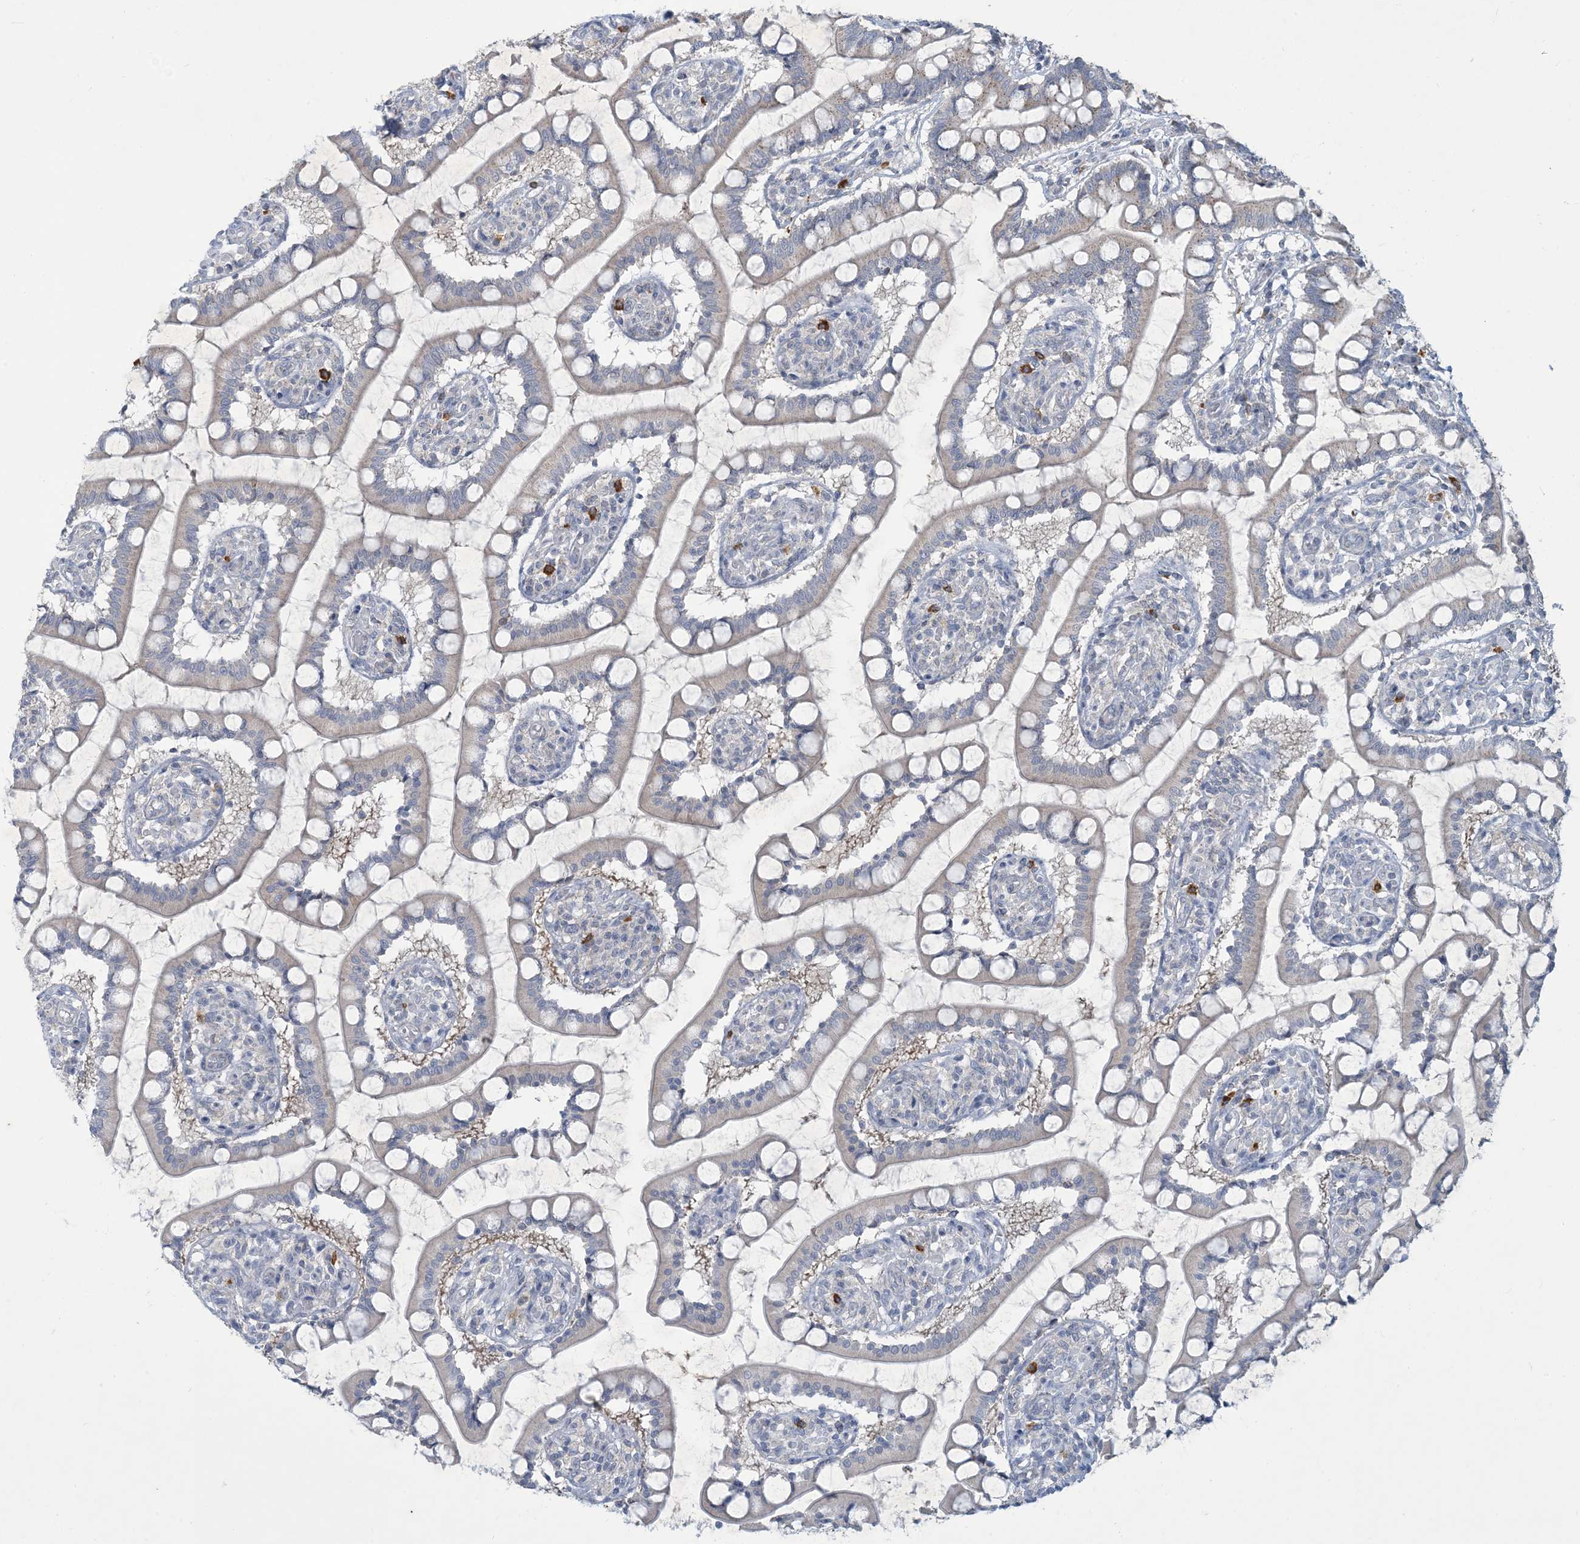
{"staining": {"intensity": "moderate", "quantity": "25%-75%", "location": "cytoplasmic/membranous"}, "tissue": "small intestine", "cell_type": "Glandular cells", "image_type": "normal", "snomed": [{"axis": "morphology", "description": "Normal tissue, NOS"}, {"axis": "topography", "description": "Small intestine"}], "caption": "This image displays immunohistochemistry staining of normal human small intestine, with medium moderate cytoplasmic/membranous expression in about 25%-75% of glandular cells.", "gene": "CCDC14", "patient": {"sex": "male", "age": 52}}